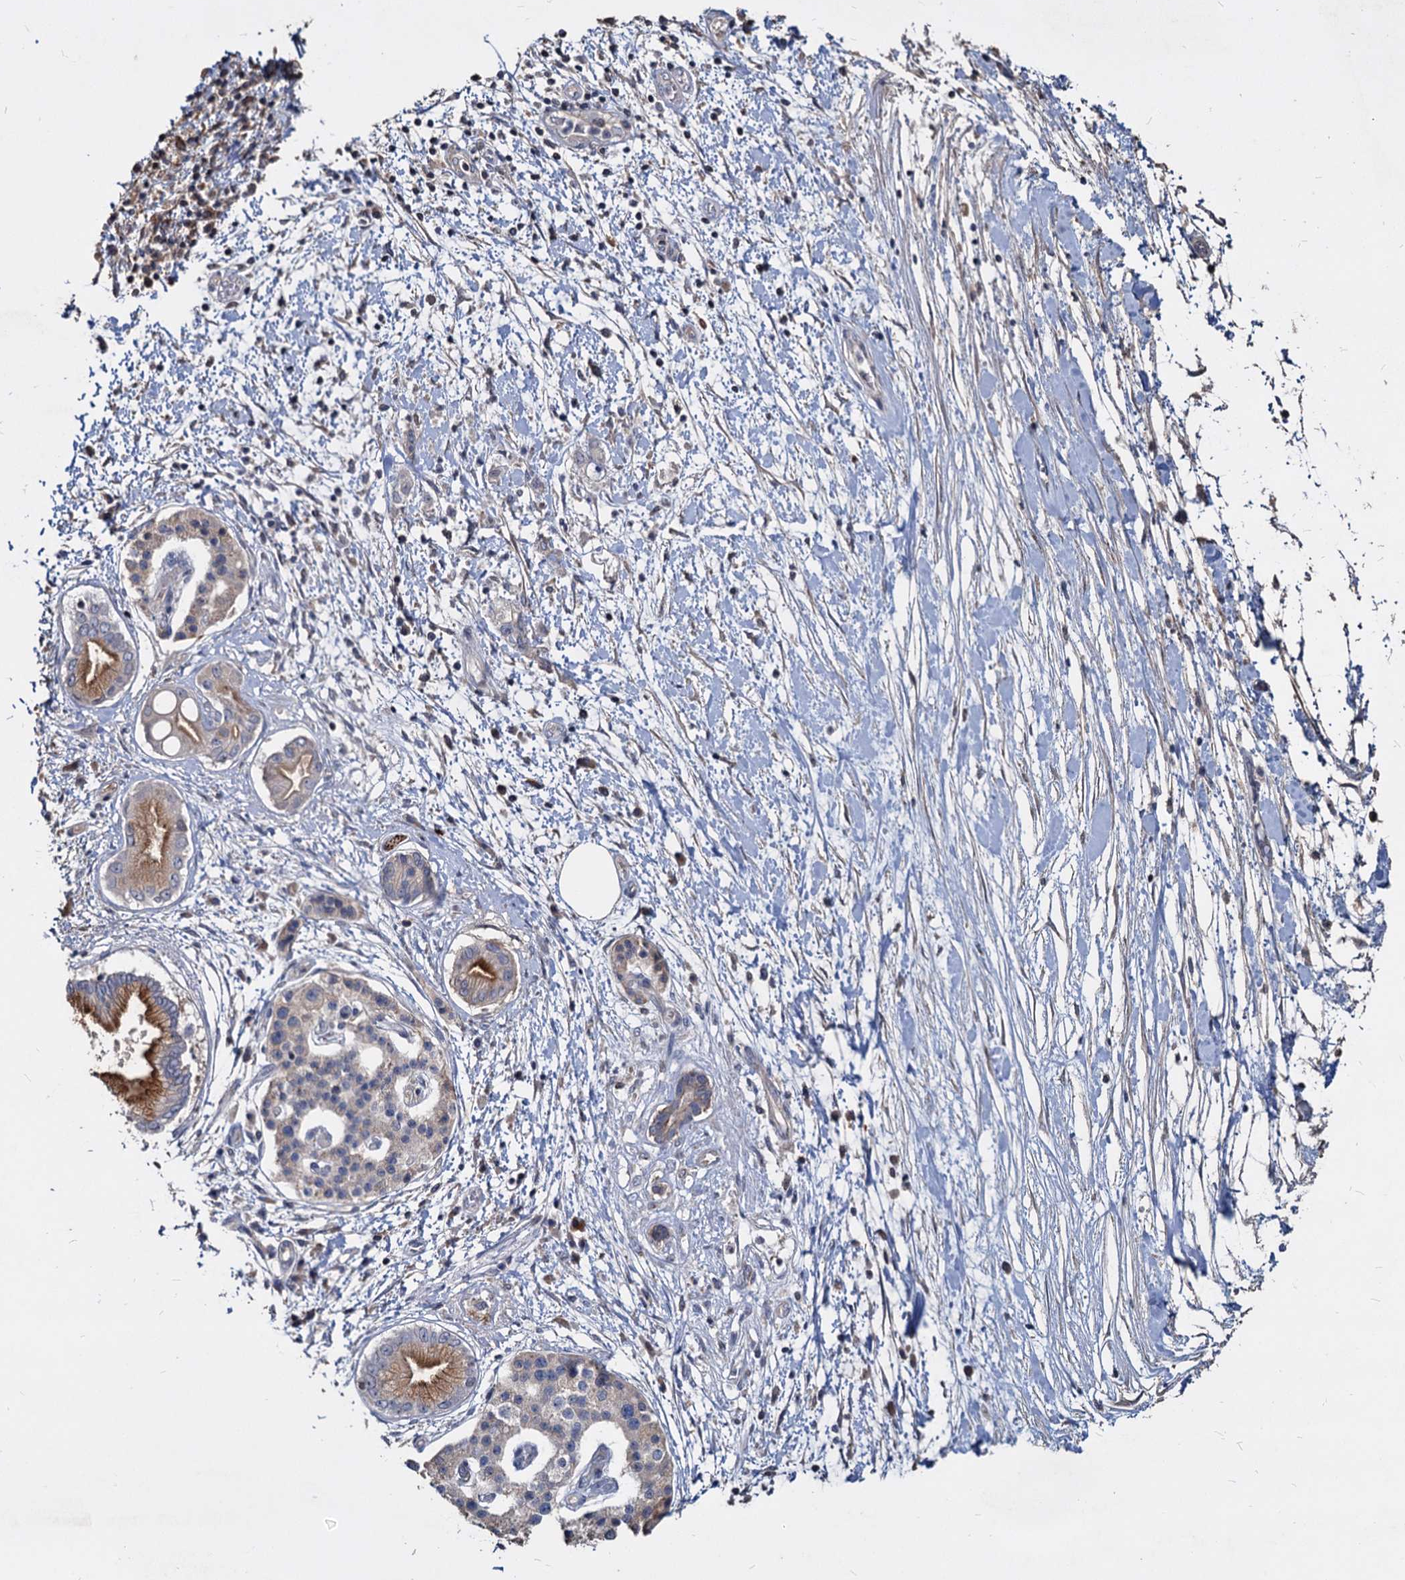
{"staining": {"intensity": "strong", "quantity": "25%-75%", "location": "cytoplasmic/membranous"}, "tissue": "pancreatic cancer", "cell_type": "Tumor cells", "image_type": "cancer", "snomed": [{"axis": "morphology", "description": "Adenocarcinoma, NOS"}, {"axis": "topography", "description": "Pancreas"}], "caption": "Strong cytoplasmic/membranous protein expression is appreciated in approximately 25%-75% of tumor cells in pancreatic adenocarcinoma.", "gene": "DEPDC4", "patient": {"sex": "female", "age": 73}}